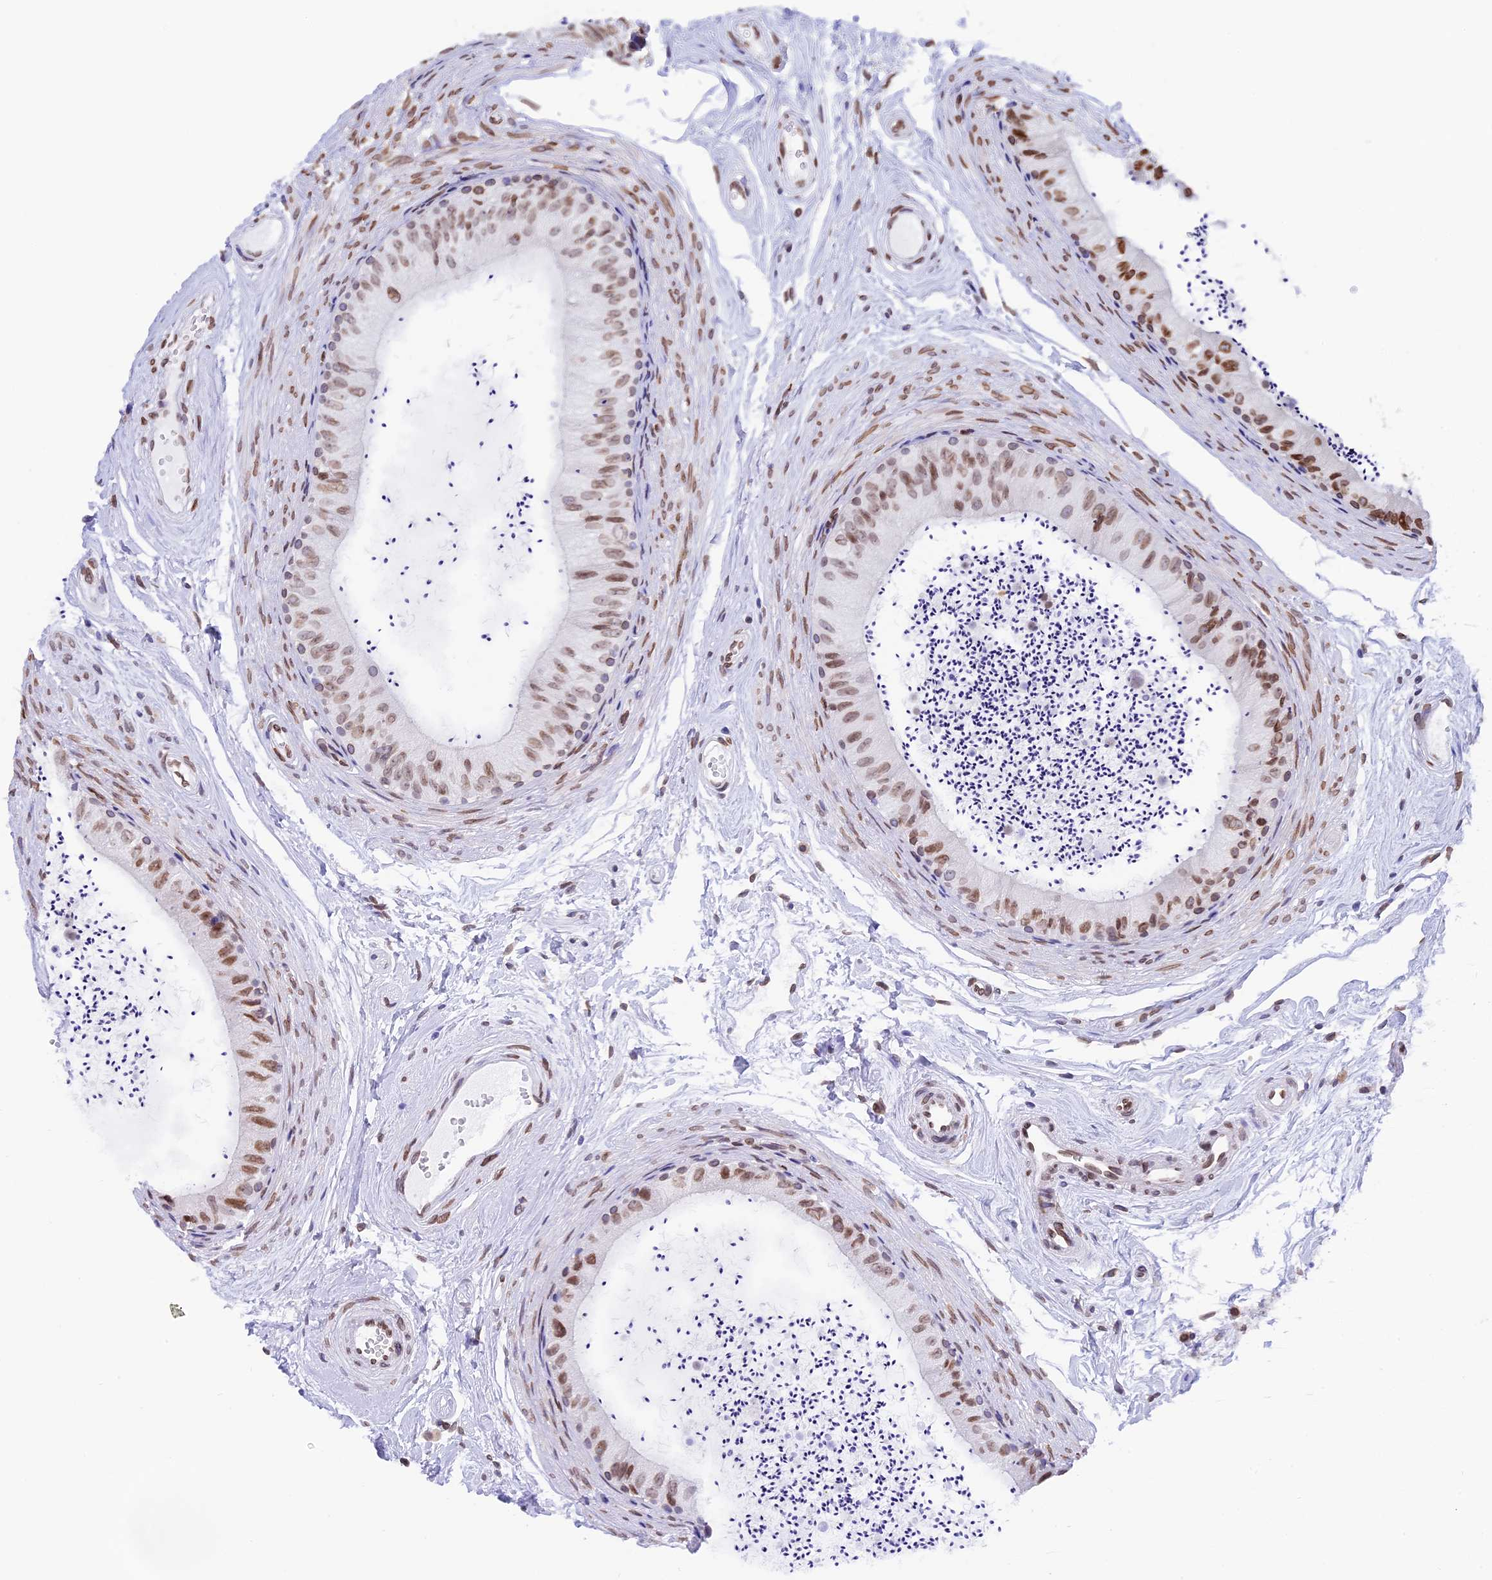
{"staining": {"intensity": "moderate", "quantity": "25%-75%", "location": "nuclear"}, "tissue": "epididymis", "cell_type": "Glandular cells", "image_type": "normal", "snomed": [{"axis": "morphology", "description": "Normal tissue, NOS"}, {"axis": "topography", "description": "Epididymis"}], "caption": "A medium amount of moderate nuclear staining is identified in about 25%-75% of glandular cells in unremarkable epididymis.", "gene": "TMPRSS7", "patient": {"sex": "male", "age": 56}}